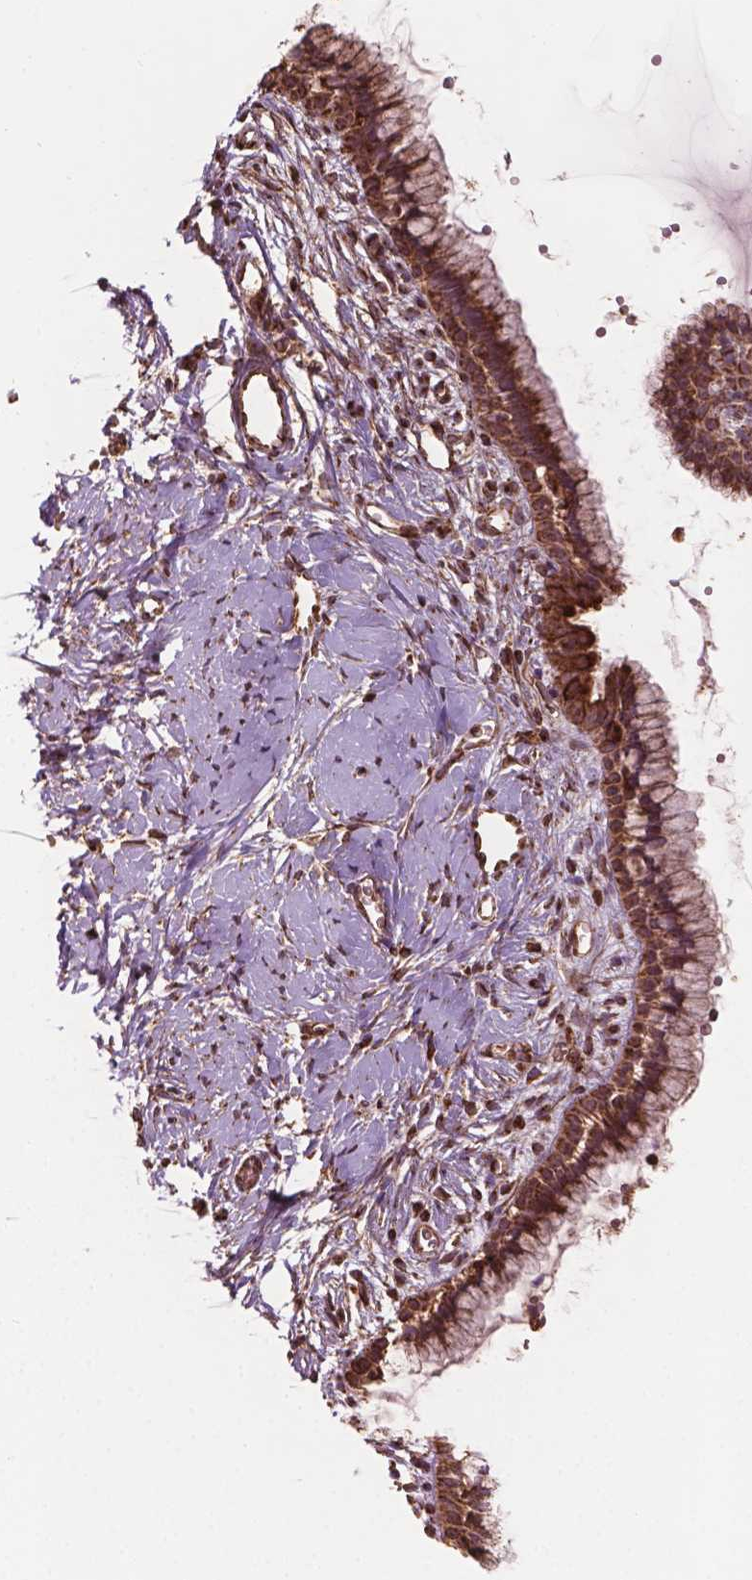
{"staining": {"intensity": "moderate", "quantity": ">75%", "location": "cytoplasmic/membranous"}, "tissue": "cervix", "cell_type": "Glandular cells", "image_type": "normal", "snomed": [{"axis": "morphology", "description": "Normal tissue, NOS"}, {"axis": "topography", "description": "Cervix"}], "caption": "Human cervix stained with a brown dye demonstrates moderate cytoplasmic/membranous positive staining in about >75% of glandular cells.", "gene": "HS3ST3A1", "patient": {"sex": "female", "age": 40}}